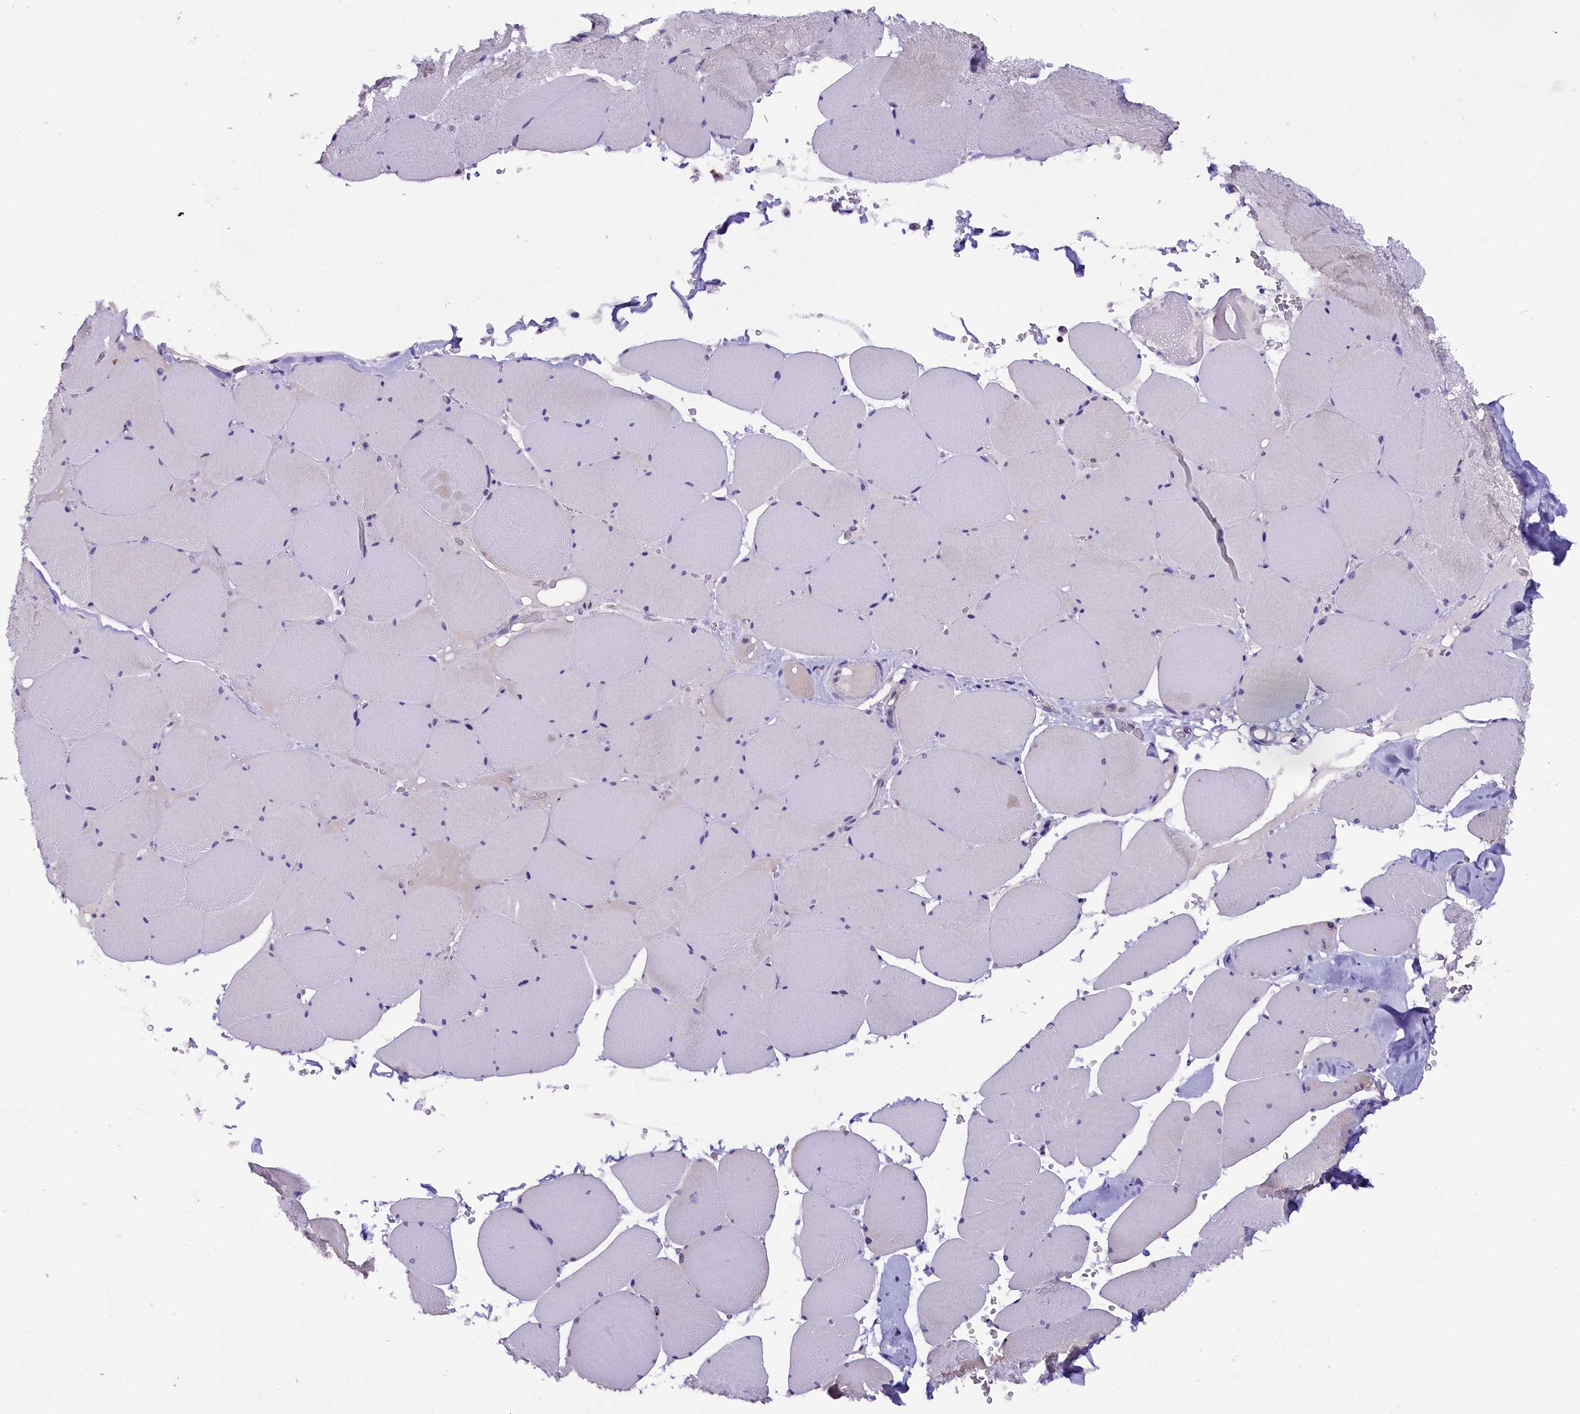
{"staining": {"intensity": "negative", "quantity": "none", "location": "none"}, "tissue": "skeletal muscle", "cell_type": "Myocytes", "image_type": "normal", "snomed": [{"axis": "morphology", "description": "Normal tissue, NOS"}, {"axis": "topography", "description": "Skeletal muscle"}, {"axis": "topography", "description": "Head-Neck"}], "caption": "Immunohistochemistry (IHC) of unremarkable human skeletal muscle exhibits no positivity in myocytes.", "gene": "IQCN", "patient": {"sex": "male", "age": 66}}